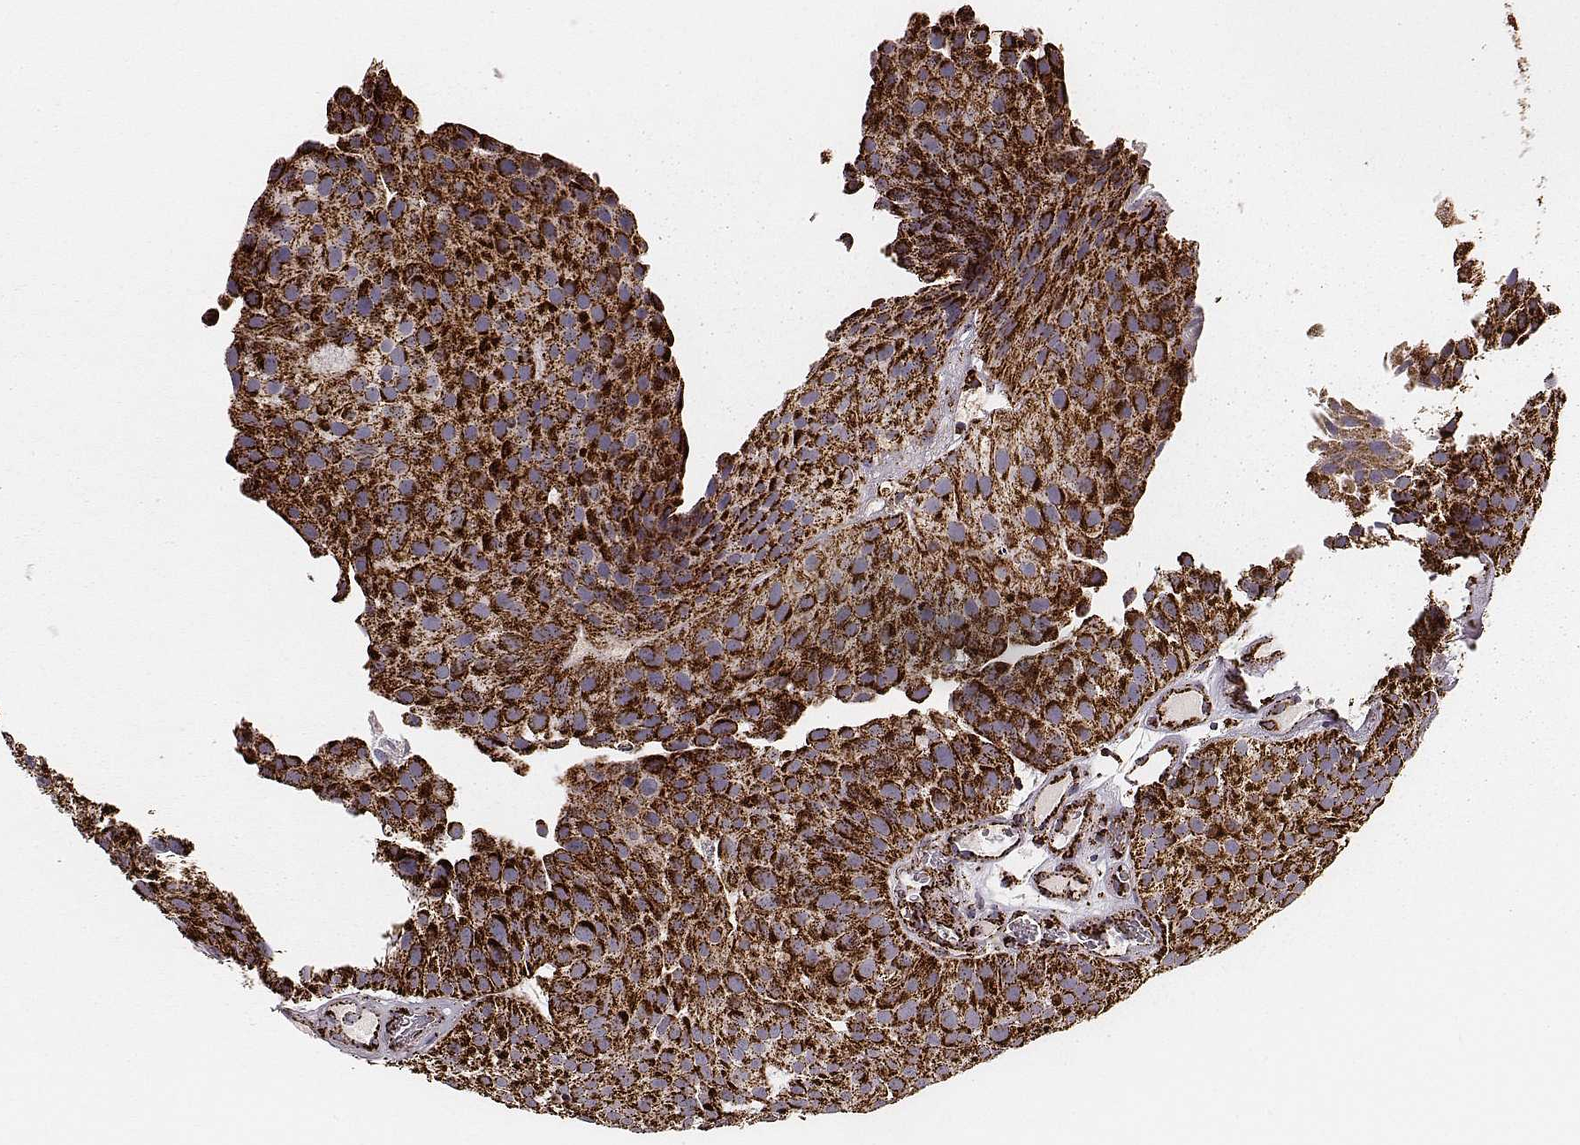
{"staining": {"intensity": "strong", "quantity": ">75%", "location": "cytoplasmic/membranous"}, "tissue": "urothelial cancer", "cell_type": "Tumor cells", "image_type": "cancer", "snomed": [{"axis": "morphology", "description": "Urothelial carcinoma, Low grade"}, {"axis": "topography", "description": "Urinary bladder"}], "caption": "Urothelial cancer stained for a protein shows strong cytoplasmic/membranous positivity in tumor cells.", "gene": "TUFM", "patient": {"sex": "female", "age": 87}}